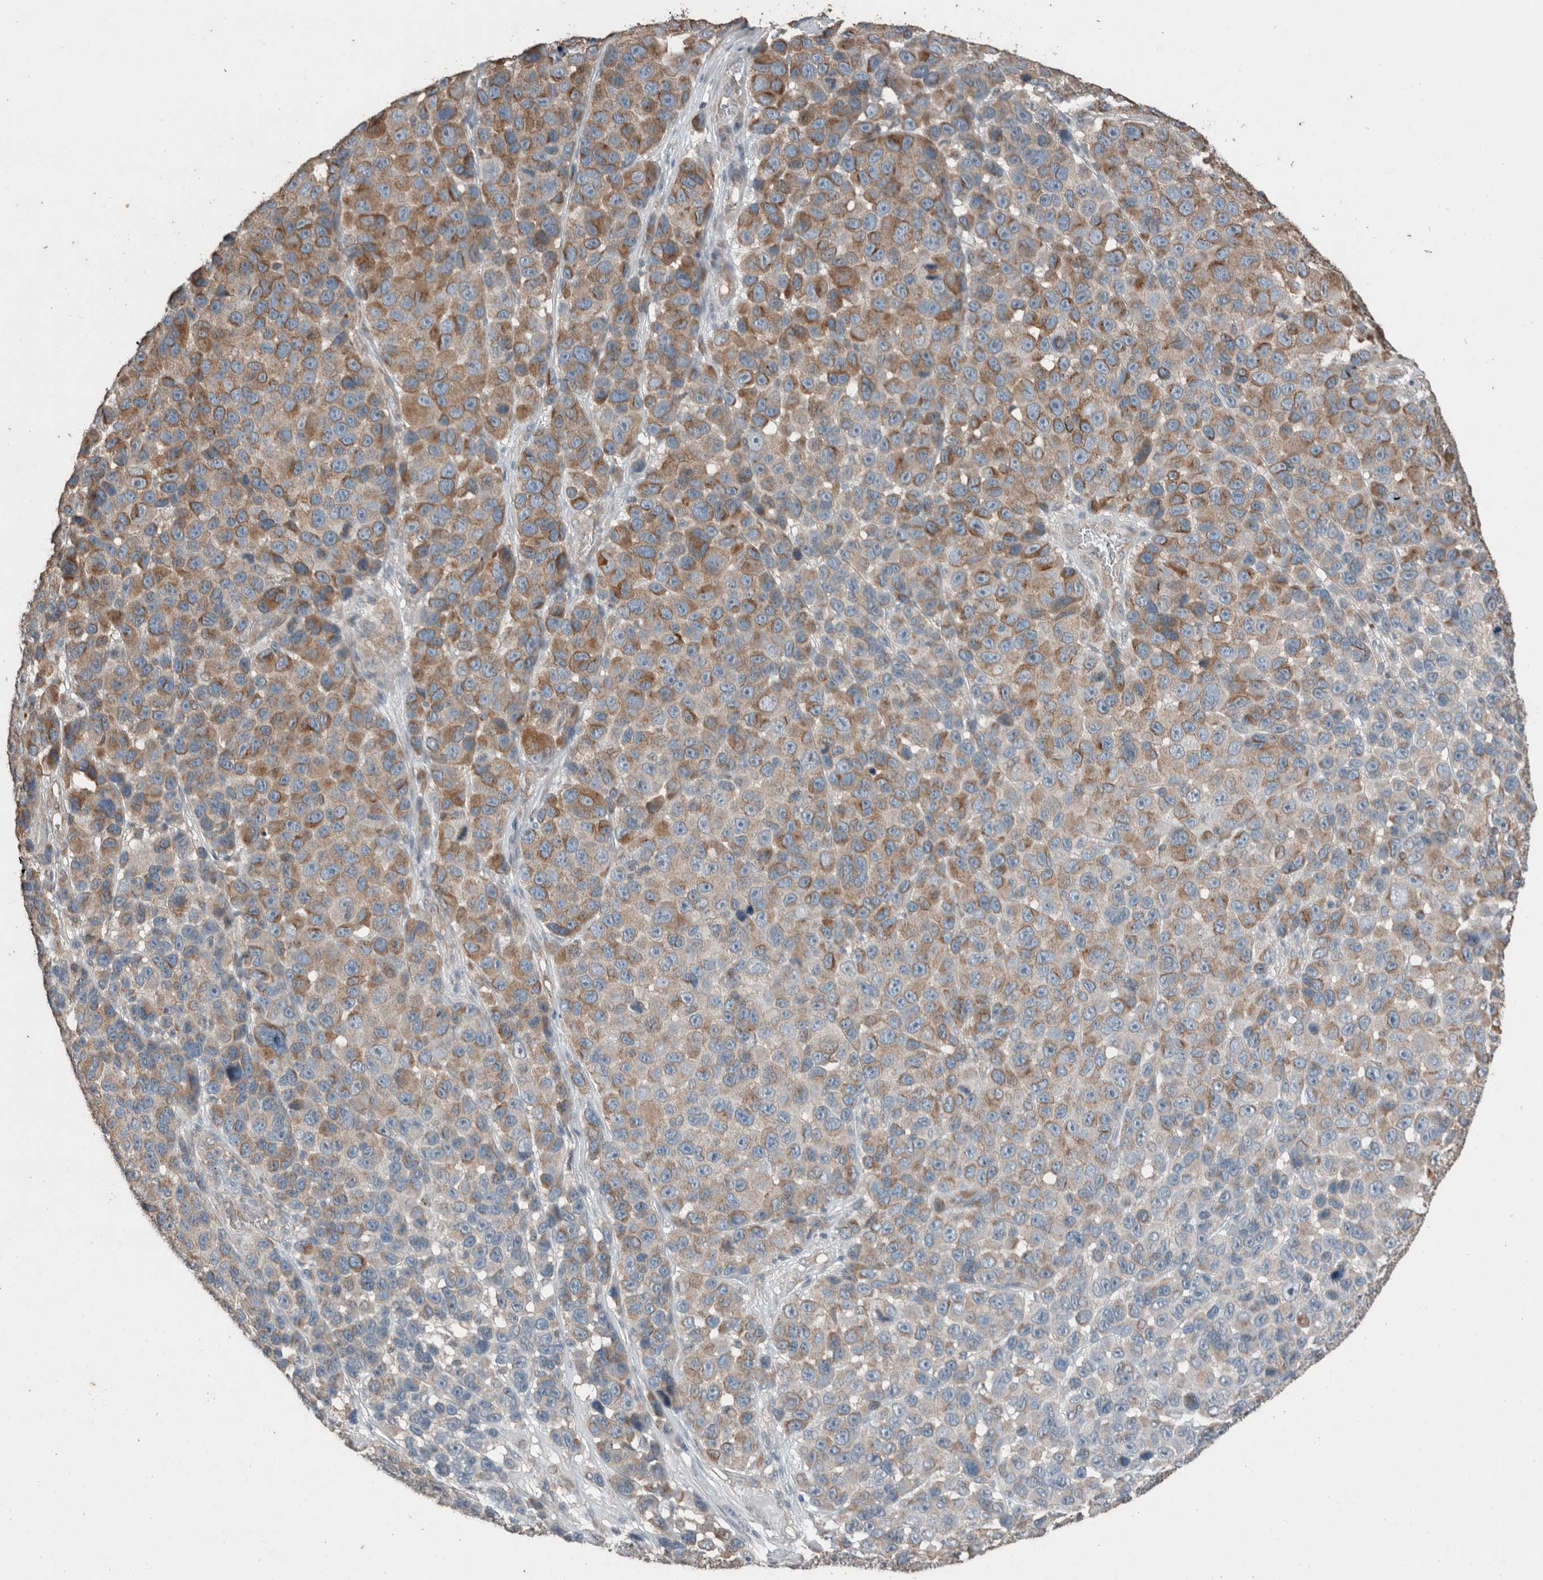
{"staining": {"intensity": "moderate", "quantity": "25%-75%", "location": "cytoplasmic/membranous"}, "tissue": "melanoma", "cell_type": "Tumor cells", "image_type": "cancer", "snomed": [{"axis": "morphology", "description": "Malignant melanoma, NOS"}, {"axis": "topography", "description": "Skin"}], "caption": "IHC image of neoplastic tissue: melanoma stained using immunohistochemistry (IHC) demonstrates medium levels of moderate protein expression localized specifically in the cytoplasmic/membranous of tumor cells, appearing as a cytoplasmic/membranous brown color.", "gene": "ACVR2B", "patient": {"sex": "male", "age": 53}}